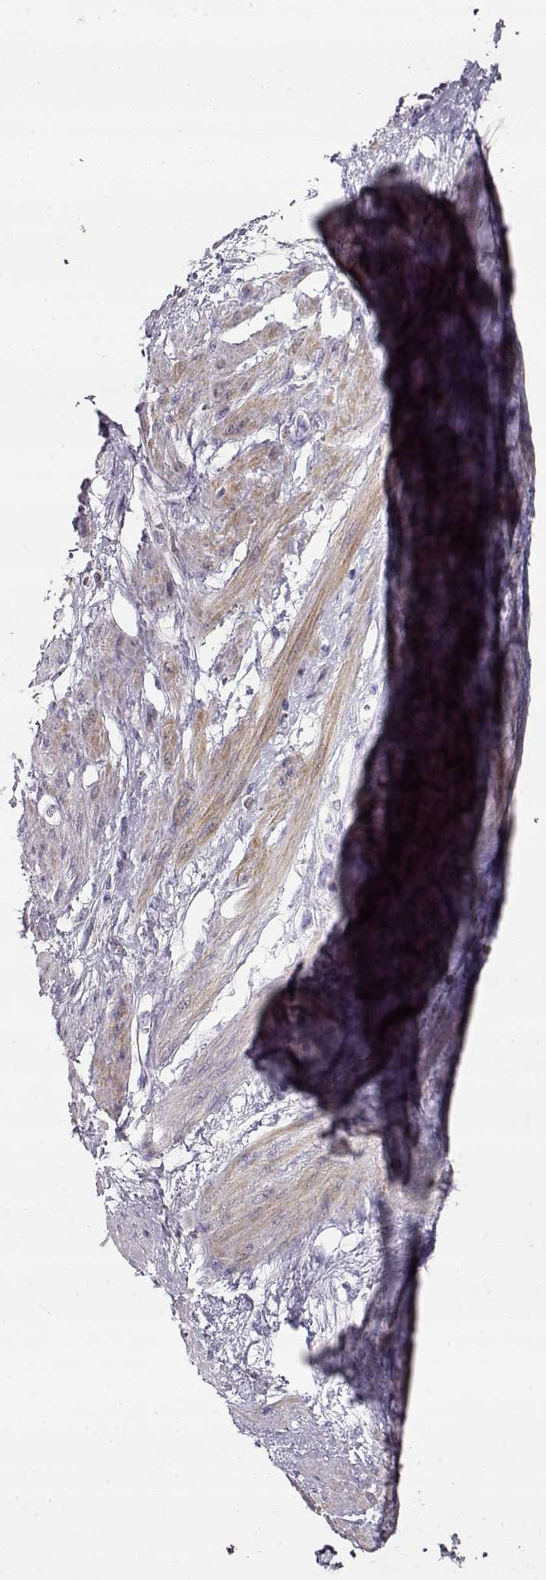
{"staining": {"intensity": "moderate", "quantity": "25%-75%", "location": "cytoplasmic/membranous"}, "tissue": "smooth muscle", "cell_type": "Smooth muscle cells", "image_type": "normal", "snomed": [{"axis": "morphology", "description": "Normal tissue, NOS"}, {"axis": "topography", "description": "Smooth muscle"}, {"axis": "topography", "description": "Uterus"}], "caption": "This is a histology image of IHC staining of normal smooth muscle, which shows moderate positivity in the cytoplasmic/membranous of smooth muscle cells.", "gene": "VAV1", "patient": {"sex": "female", "age": 39}}